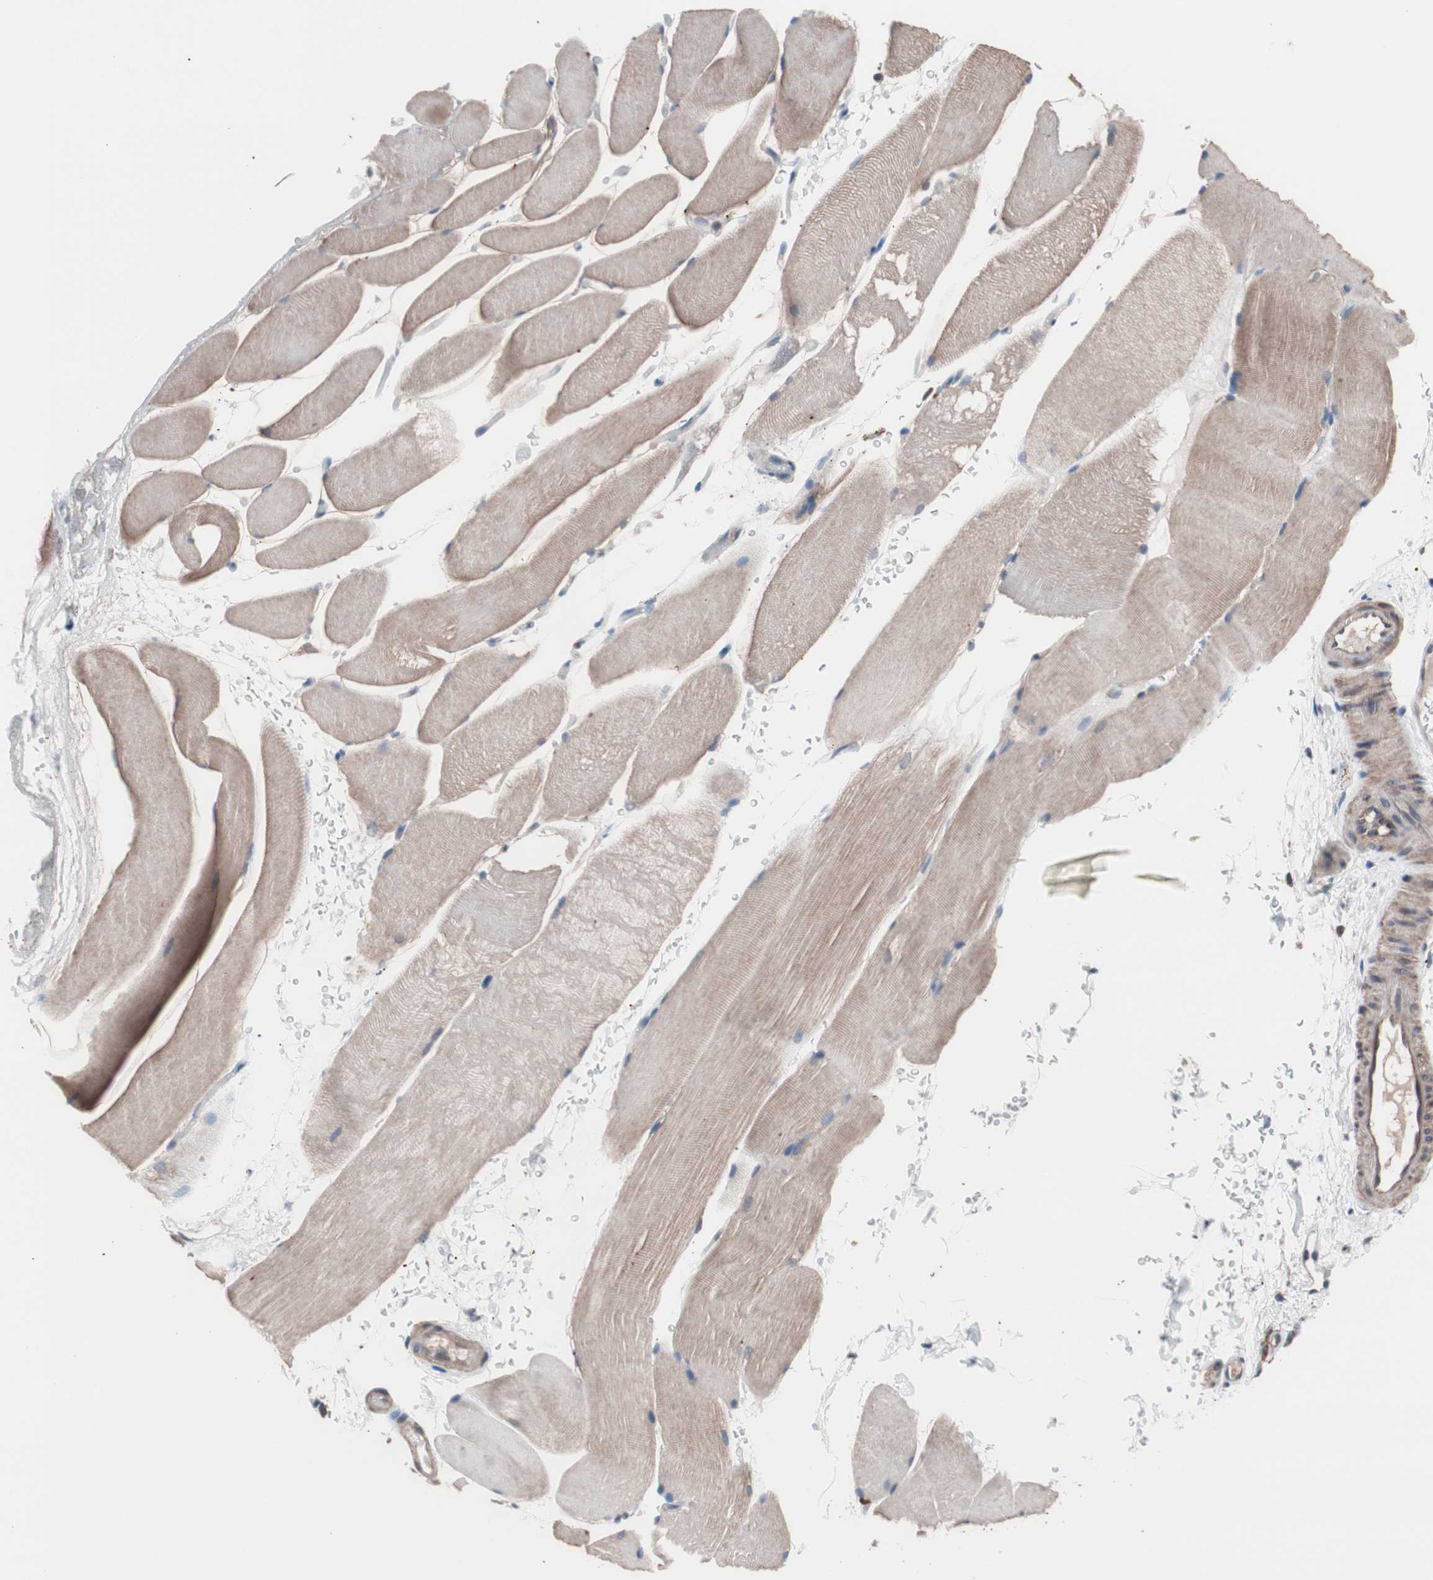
{"staining": {"intensity": "weak", "quantity": "25%-75%", "location": "cytoplasmic/membranous"}, "tissue": "skeletal muscle", "cell_type": "Myocytes", "image_type": "normal", "snomed": [{"axis": "morphology", "description": "Normal tissue, NOS"}, {"axis": "topography", "description": "Skeletal muscle"}], "caption": "Immunohistochemical staining of normal human skeletal muscle shows 25%-75% levels of weak cytoplasmic/membranous protein positivity in about 25%-75% of myocytes.", "gene": "ATG7", "patient": {"sex": "female", "age": 37}}